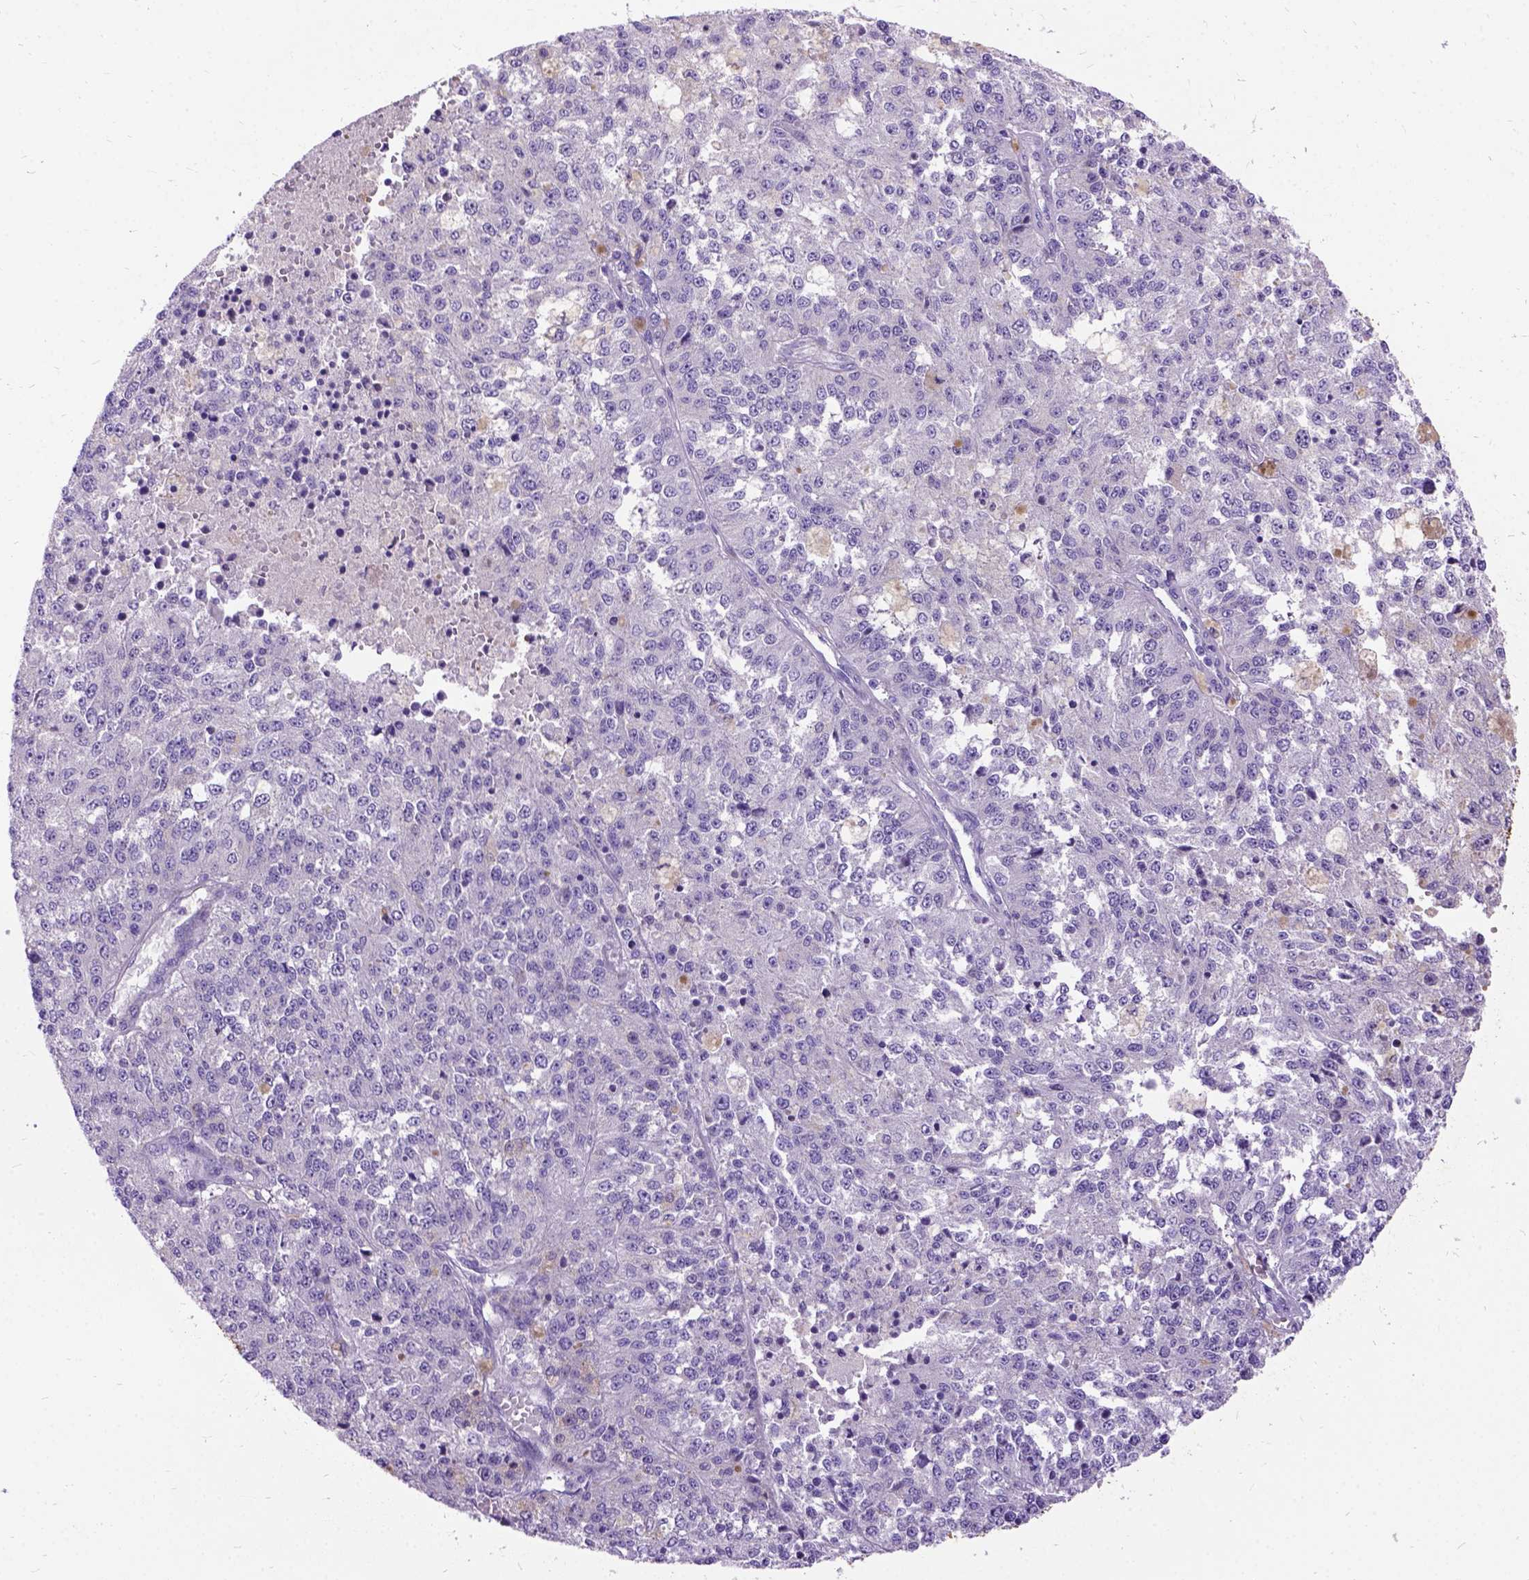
{"staining": {"intensity": "negative", "quantity": "none", "location": "none"}, "tissue": "melanoma", "cell_type": "Tumor cells", "image_type": "cancer", "snomed": [{"axis": "morphology", "description": "Malignant melanoma, Metastatic site"}, {"axis": "topography", "description": "Lymph node"}], "caption": "The immunohistochemistry (IHC) micrograph has no significant positivity in tumor cells of malignant melanoma (metastatic site) tissue. (DAB IHC visualized using brightfield microscopy, high magnification).", "gene": "CFAP54", "patient": {"sex": "female", "age": 64}}